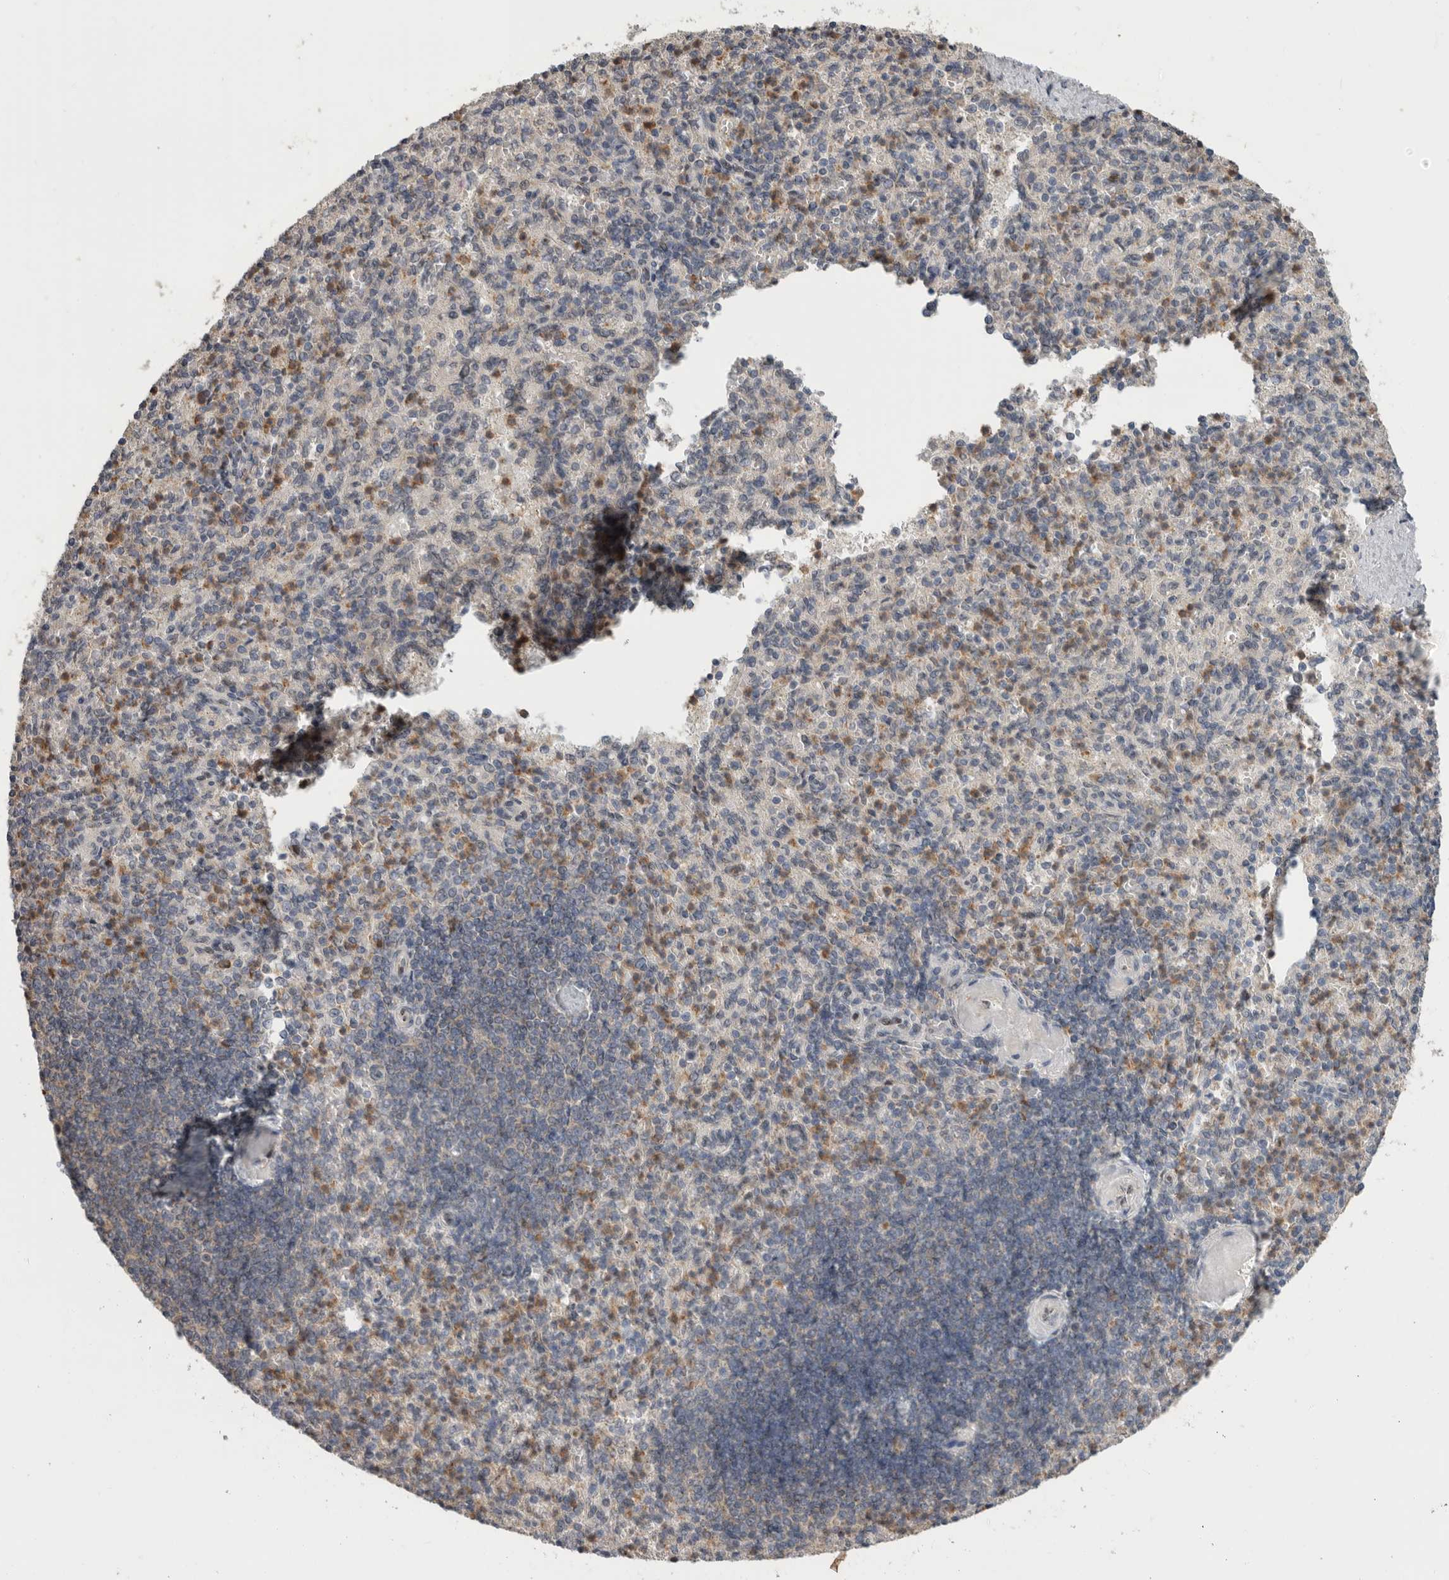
{"staining": {"intensity": "moderate", "quantity": "25%-75%", "location": "cytoplasmic/membranous"}, "tissue": "spleen", "cell_type": "Cells in red pulp", "image_type": "normal", "snomed": [{"axis": "morphology", "description": "Normal tissue, NOS"}, {"axis": "topography", "description": "Spleen"}], "caption": "About 25%-75% of cells in red pulp in unremarkable spleen display moderate cytoplasmic/membranous protein positivity as visualized by brown immunohistochemical staining.", "gene": "KLK5", "patient": {"sex": "female", "age": 74}}